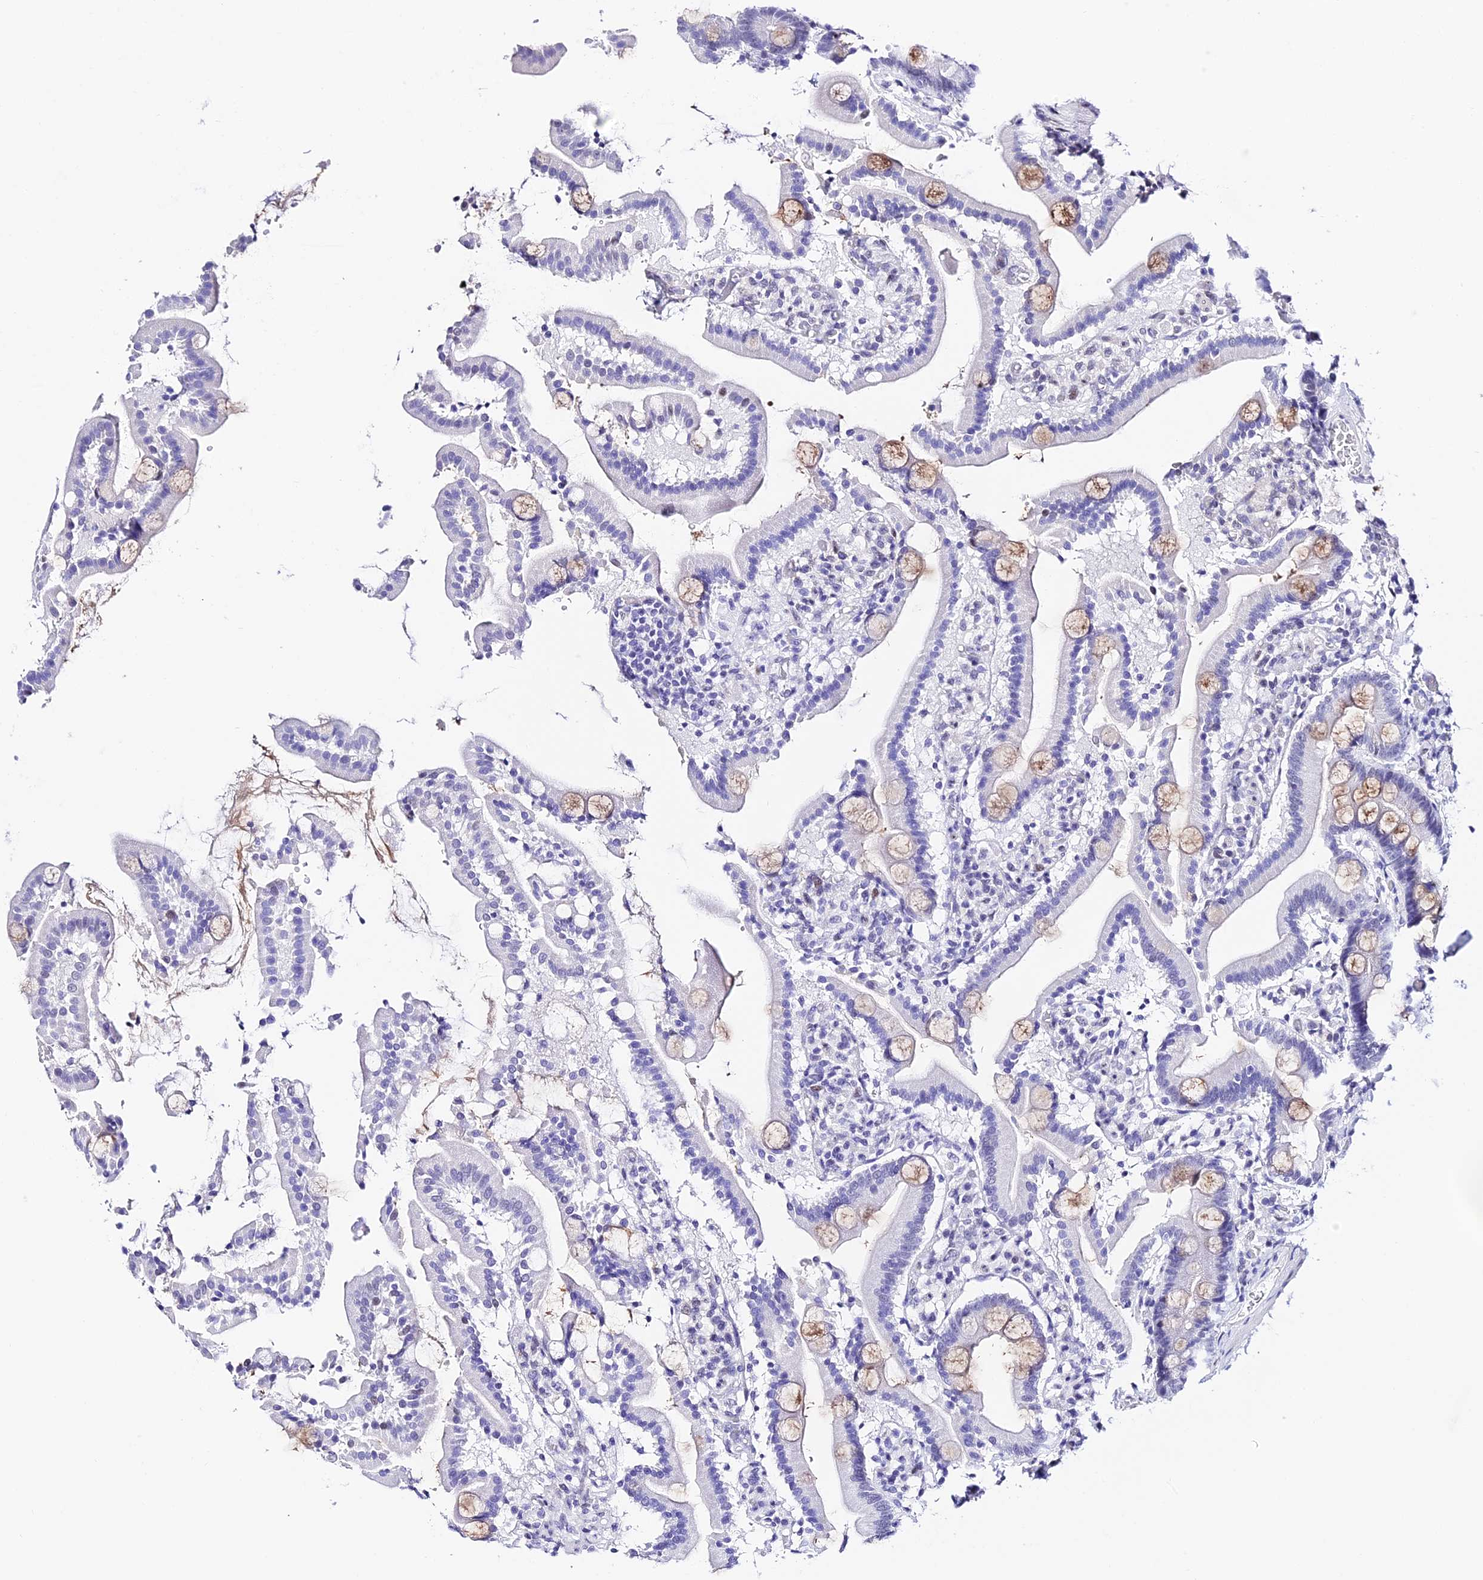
{"staining": {"intensity": "moderate", "quantity": "<25%", "location": "cytoplasmic/membranous"}, "tissue": "duodenum", "cell_type": "Glandular cells", "image_type": "normal", "snomed": [{"axis": "morphology", "description": "Normal tissue, NOS"}, {"axis": "topography", "description": "Duodenum"}], "caption": "Immunohistochemical staining of normal human duodenum demonstrates low levels of moderate cytoplasmic/membranous expression in about <25% of glandular cells. Using DAB (3,3'-diaminobenzidine) (brown) and hematoxylin (blue) stains, captured at high magnification using brightfield microscopy.", "gene": "POFUT2", "patient": {"sex": "male", "age": 55}}